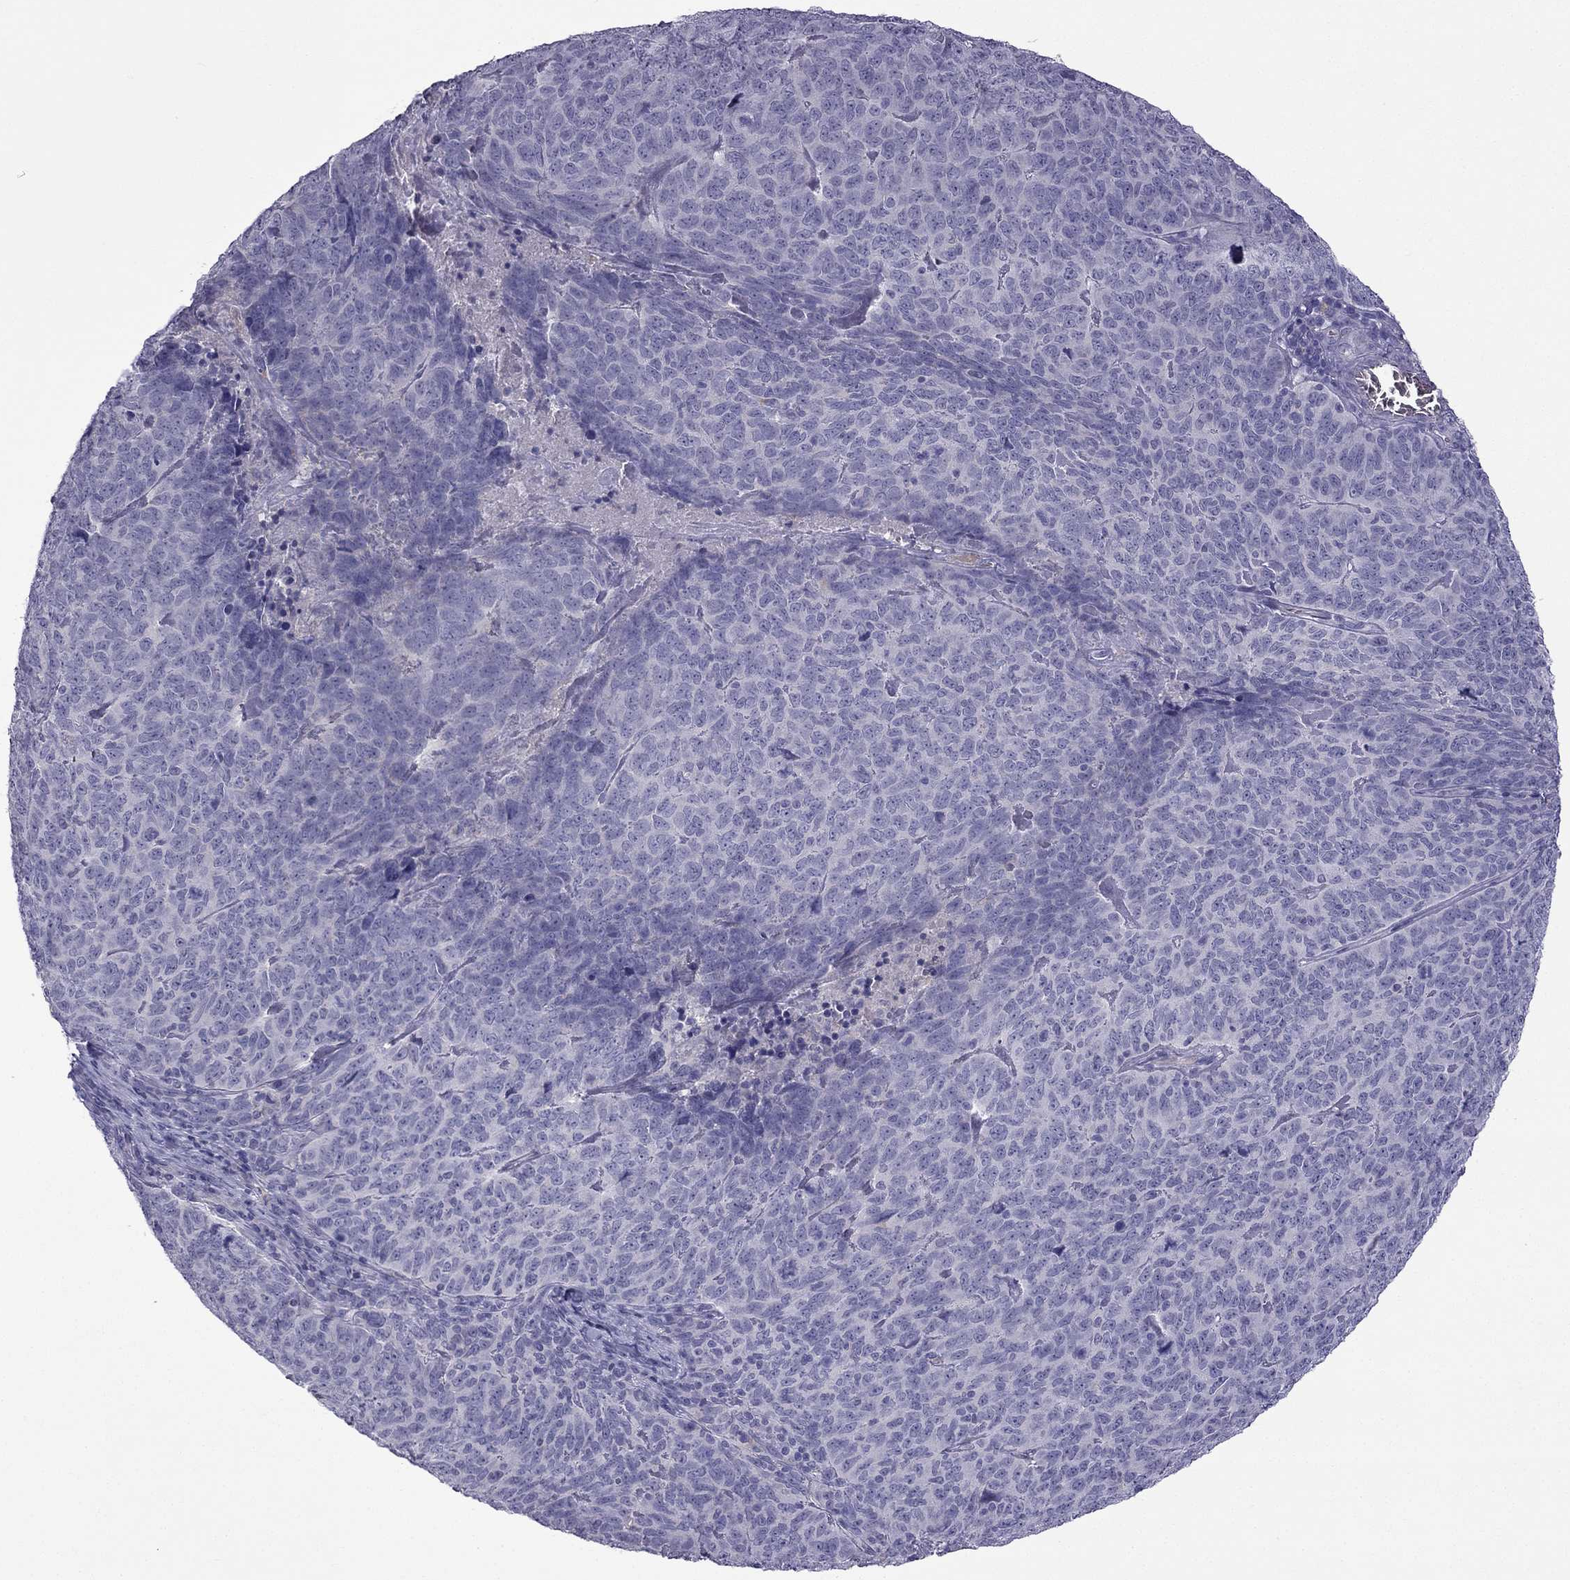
{"staining": {"intensity": "negative", "quantity": "none", "location": "none"}, "tissue": "skin cancer", "cell_type": "Tumor cells", "image_type": "cancer", "snomed": [{"axis": "morphology", "description": "Squamous cell carcinoma, NOS"}, {"axis": "topography", "description": "Skin"}, {"axis": "topography", "description": "Anal"}], "caption": "DAB (3,3'-diaminobenzidine) immunohistochemical staining of human skin cancer (squamous cell carcinoma) reveals no significant staining in tumor cells.", "gene": "STOML3", "patient": {"sex": "female", "age": 51}}